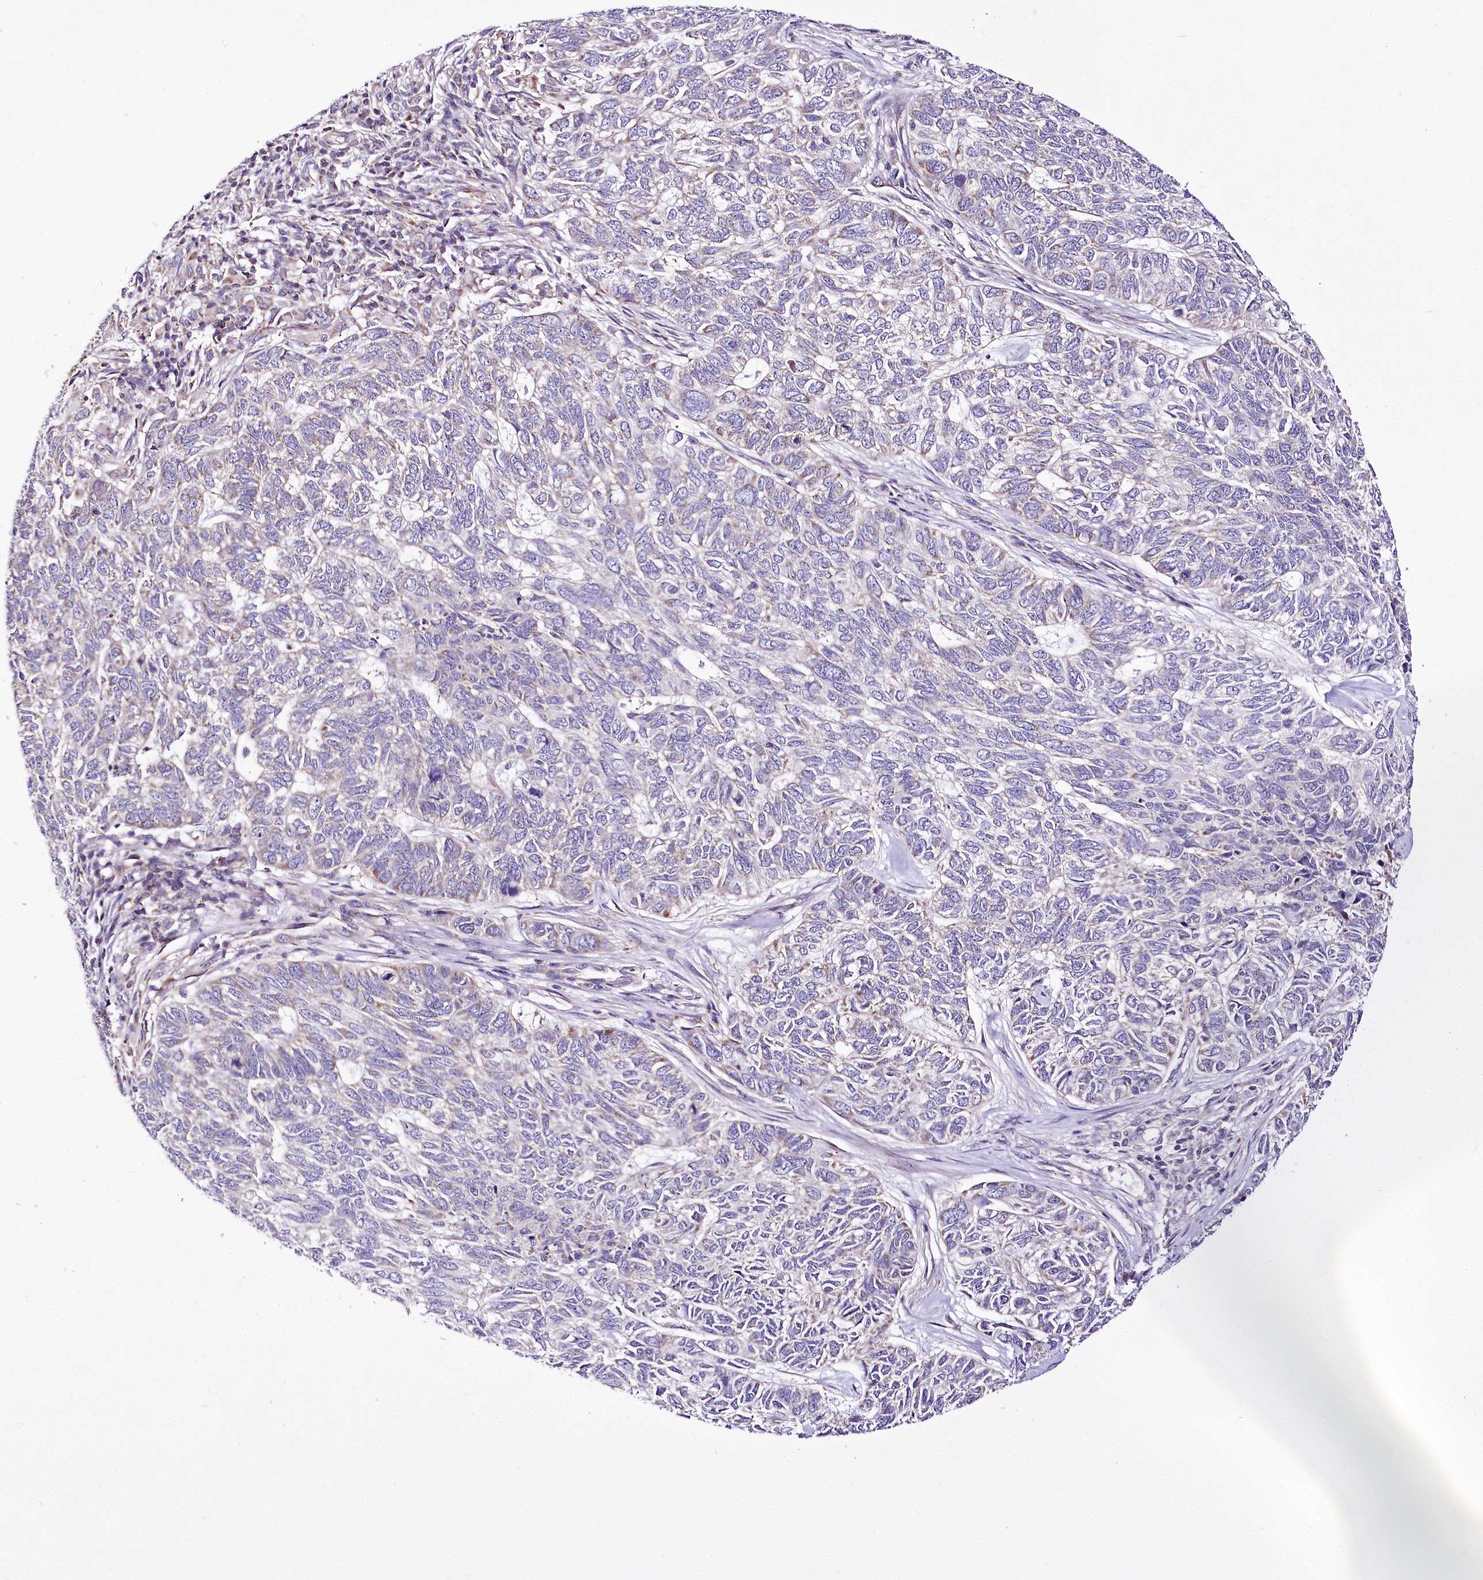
{"staining": {"intensity": "weak", "quantity": "<25%", "location": "cytoplasmic/membranous"}, "tissue": "skin cancer", "cell_type": "Tumor cells", "image_type": "cancer", "snomed": [{"axis": "morphology", "description": "Basal cell carcinoma"}, {"axis": "topography", "description": "Skin"}], "caption": "An IHC micrograph of basal cell carcinoma (skin) is shown. There is no staining in tumor cells of basal cell carcinoma (skin).", "gene": "ATE1", "patient": {"sex": "female", "age": 65}}